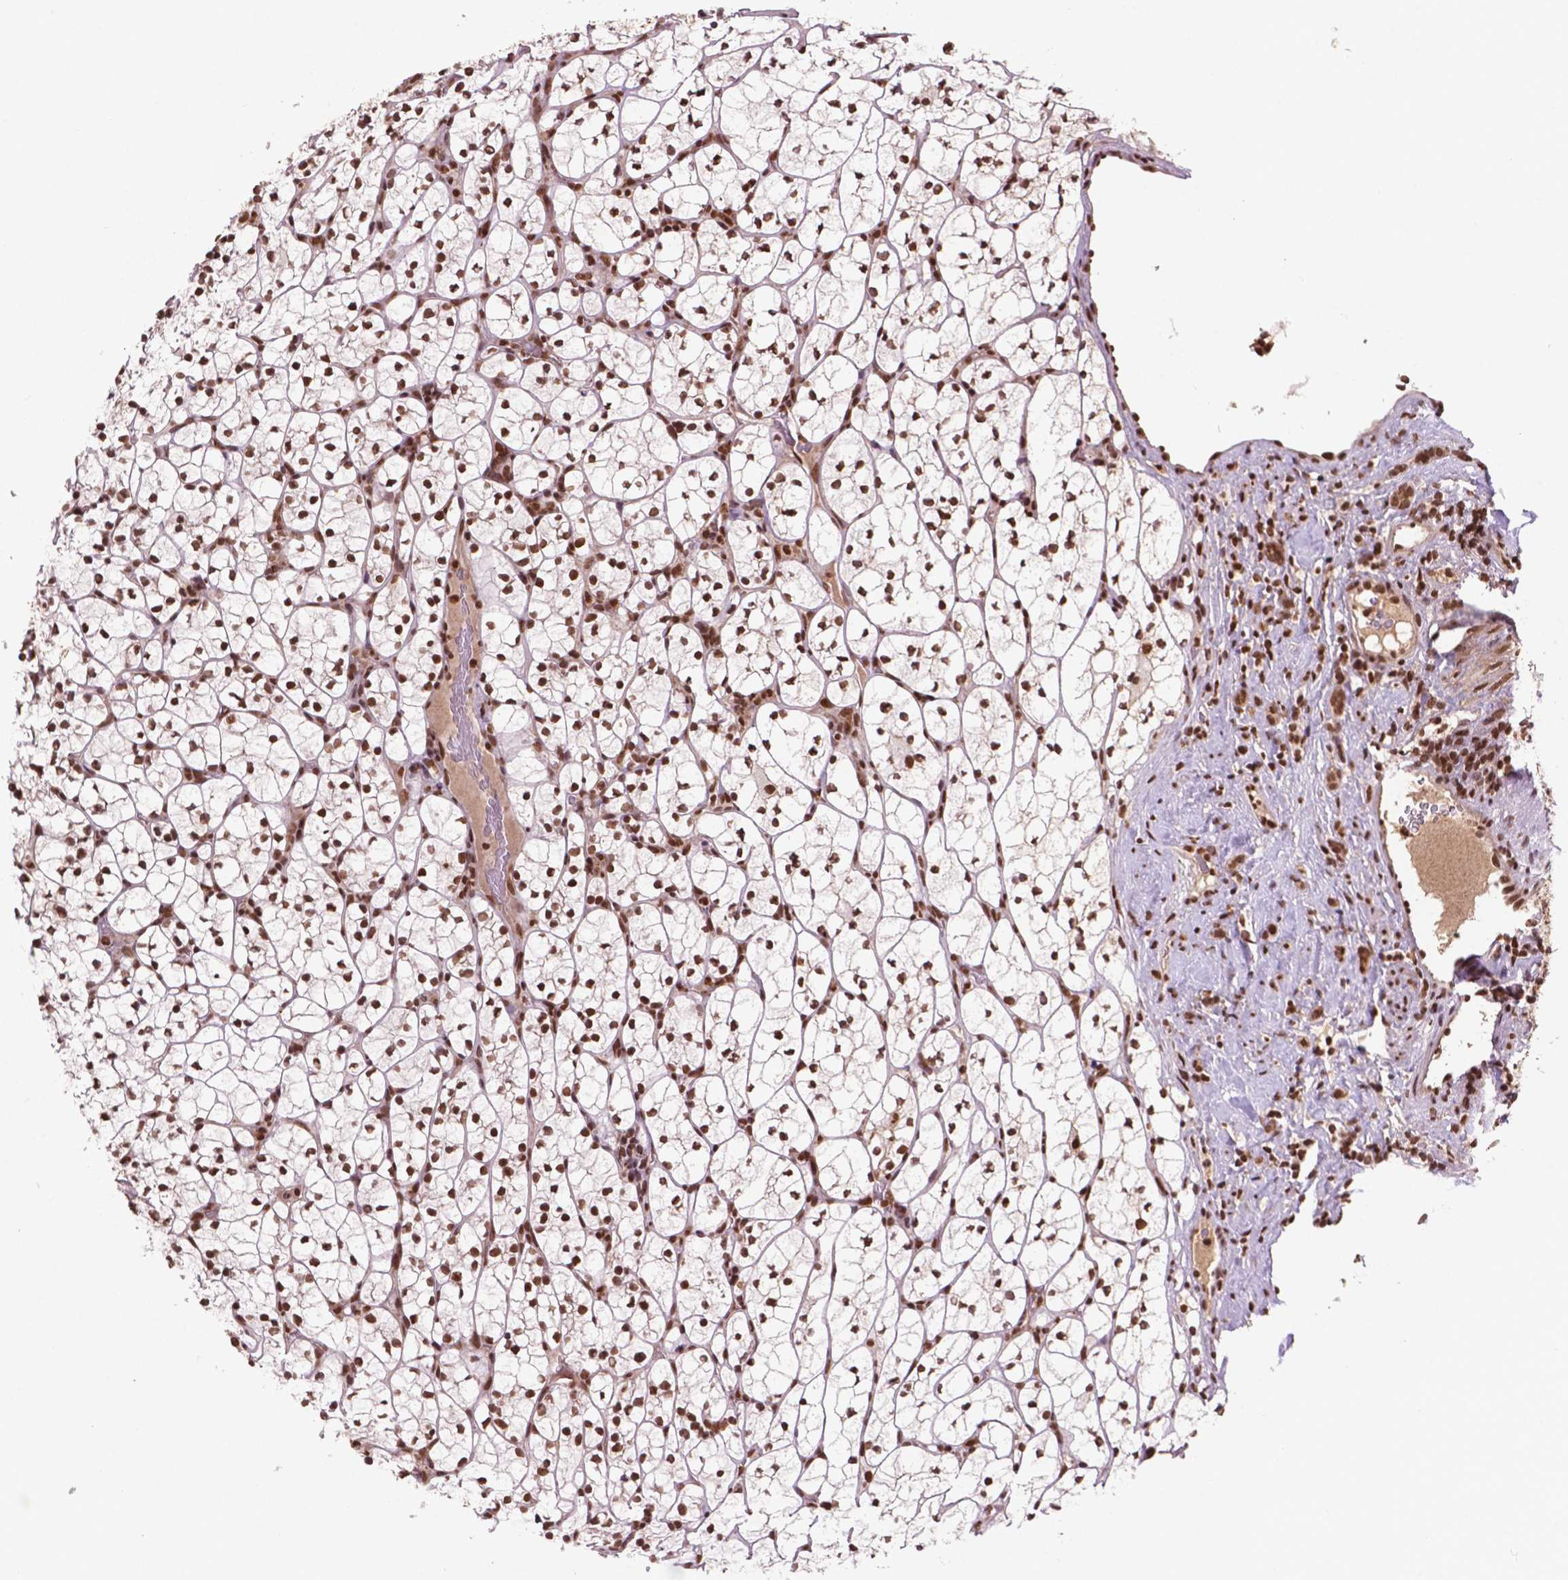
{"staining": {"intensity": "strong", "quantity": ">75%", "location": "nuclear"}, "tissue": "renal cancer", "cell_type": "Tumor cells", "image_type": "cancer", "snomed": [{"axis": "morphology", "description": "Adenocarcinoma, NOS"}, {"axis": "topography", "description": "Kidney"}], "caption": "This photomicrograph shows immunohistochemistry staining of adenocarcinoma (renal), with high strong nuclear staining in about >75% of tumor cells.", "gene": "SIRT6", "patient": {"sex": "female", "age": 89}}